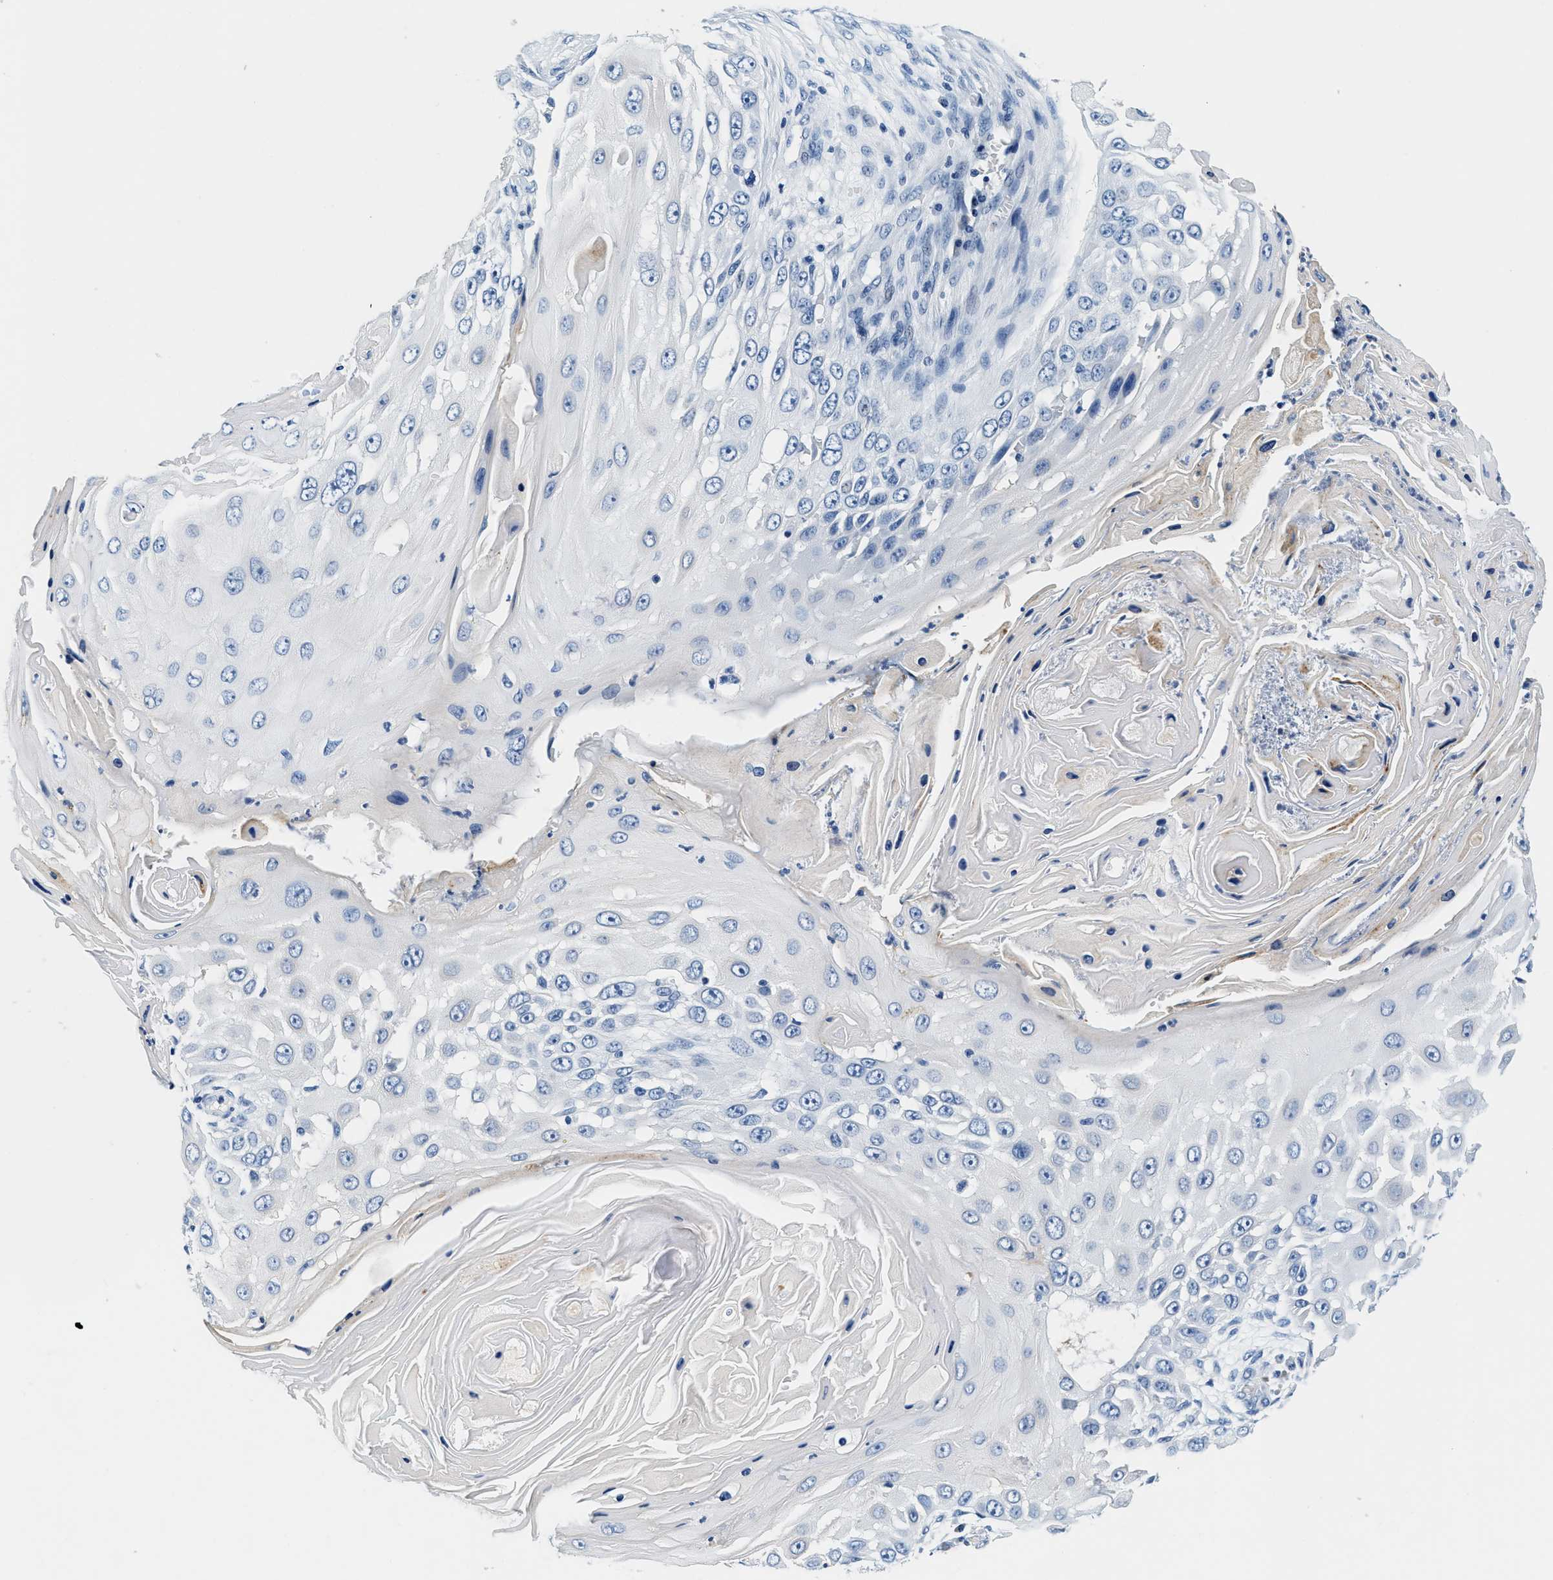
{"staining": {"intensity": "negative", "quantity": "none", "location": "none"}, "tissue": "skin cancer", "cell_type": "Tumor cells", "image_type": "cancer", "snomed": [{"axis": "morphology", "description": "Squamous cell carcinoma, NOS"}, {"axis": "topography", "description": "Skin"}], "caption": "Immunohistochemistry (IHC) photomicrograph of human skin cancer (squamous cell carcinoma) stained for a protein (brown), which shows no positivity in tumor cells.", "gene": "GSTM3", "patient": {"sex": "female", "age": 44}}